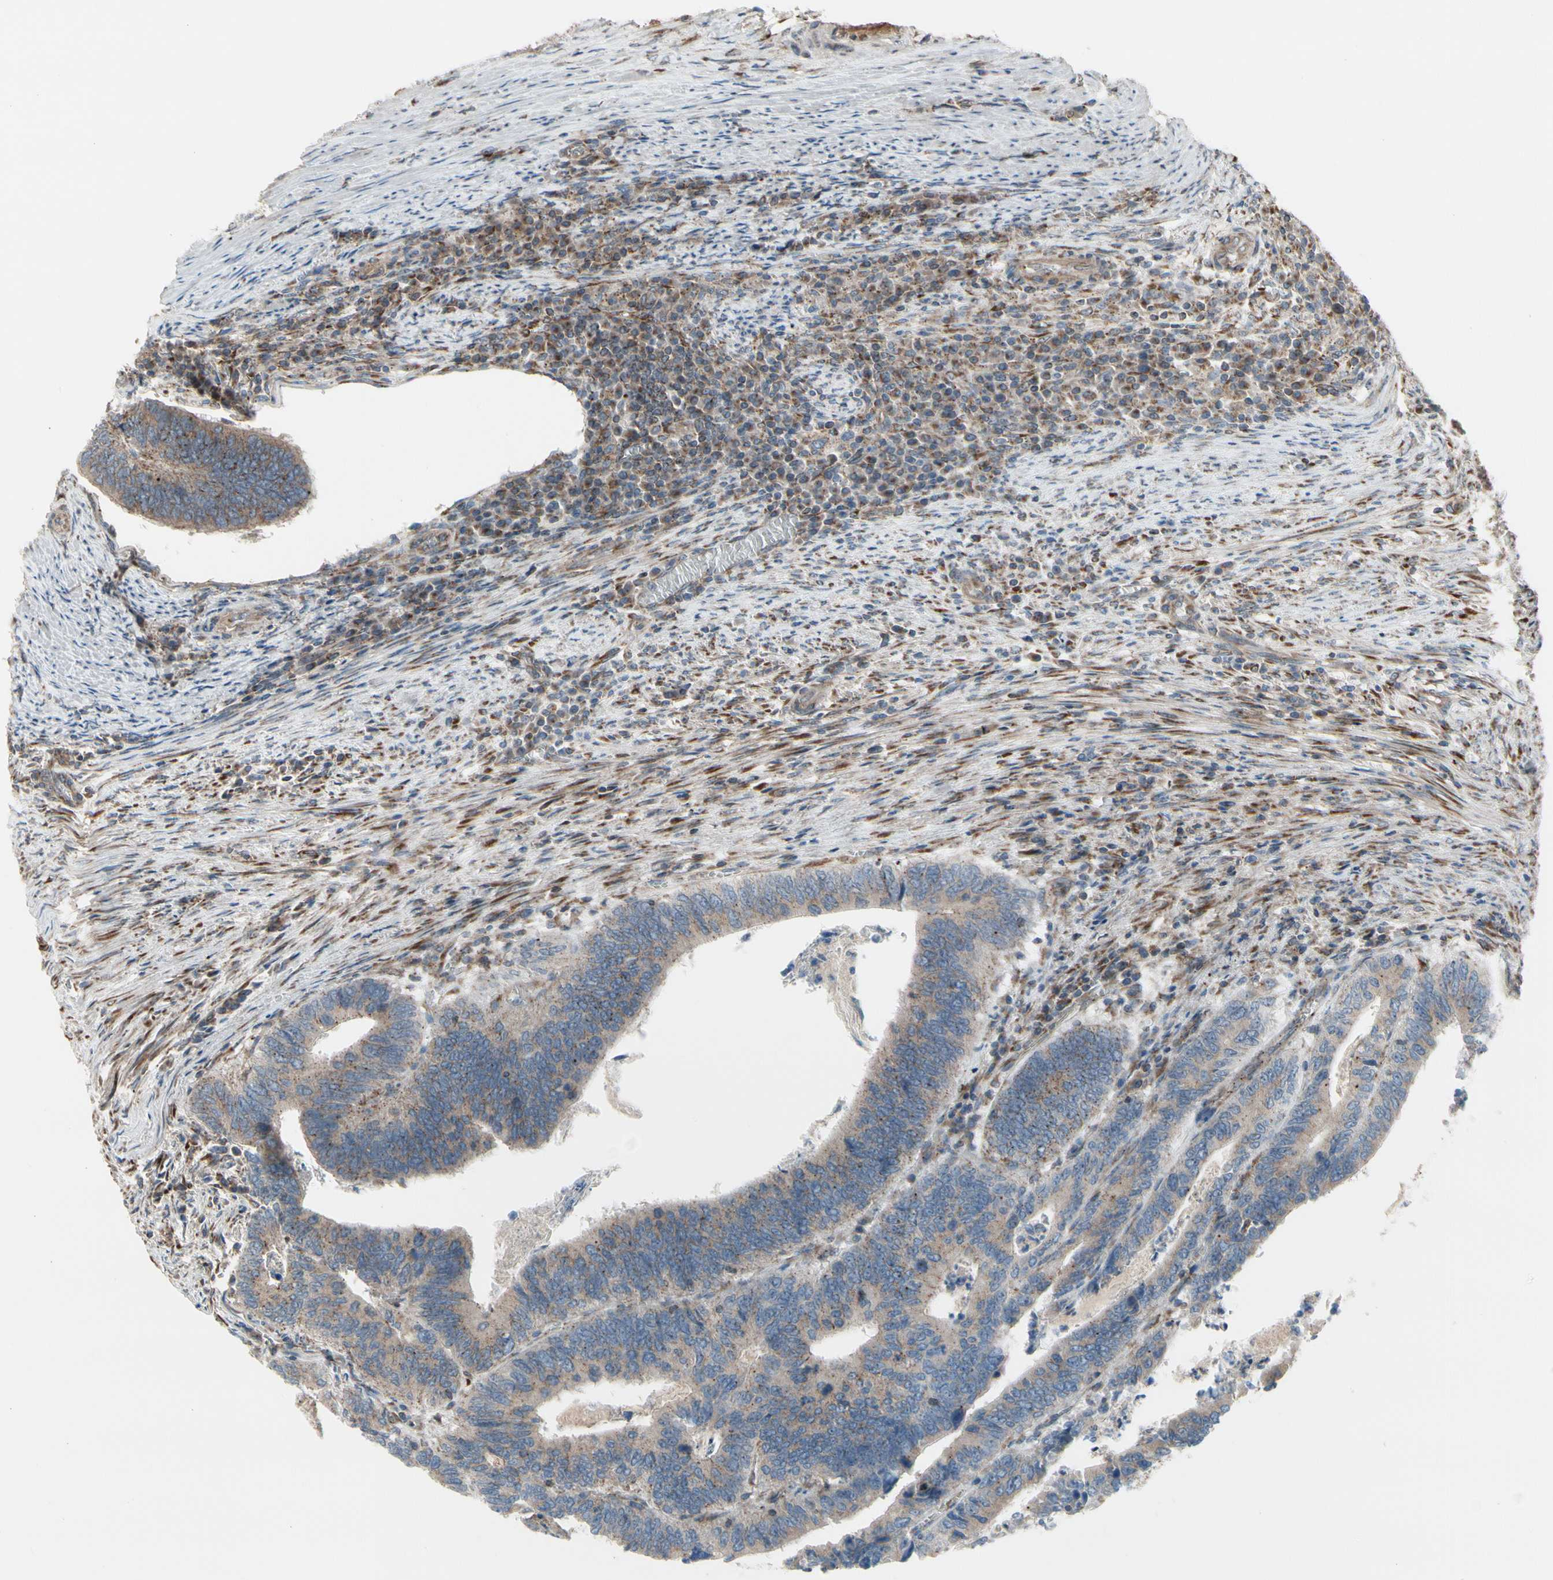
{"staining": {"intensity": "moderate", "quantity": ">75%", "location": "cytoplasmic/membranous"}, "tissue": "colorectal cancer", "cell_type": "Tumor cells", "image_type": "cancer", "snomed": [{"axis": "morphology", "description": "Adenocarcinoma, NOS"}, {"axis": "topography", "description": "Colon"}], "caption": "A photomicrograph showing moderate cytoplasmic/membranous expression in approximately >75% of tumor cells in adenocarcinoma (colorectal), as visualized by brown immunohistochemical staining.", "gene": "SLC39A9", "patient": {"sex": "male", "age": 72}}